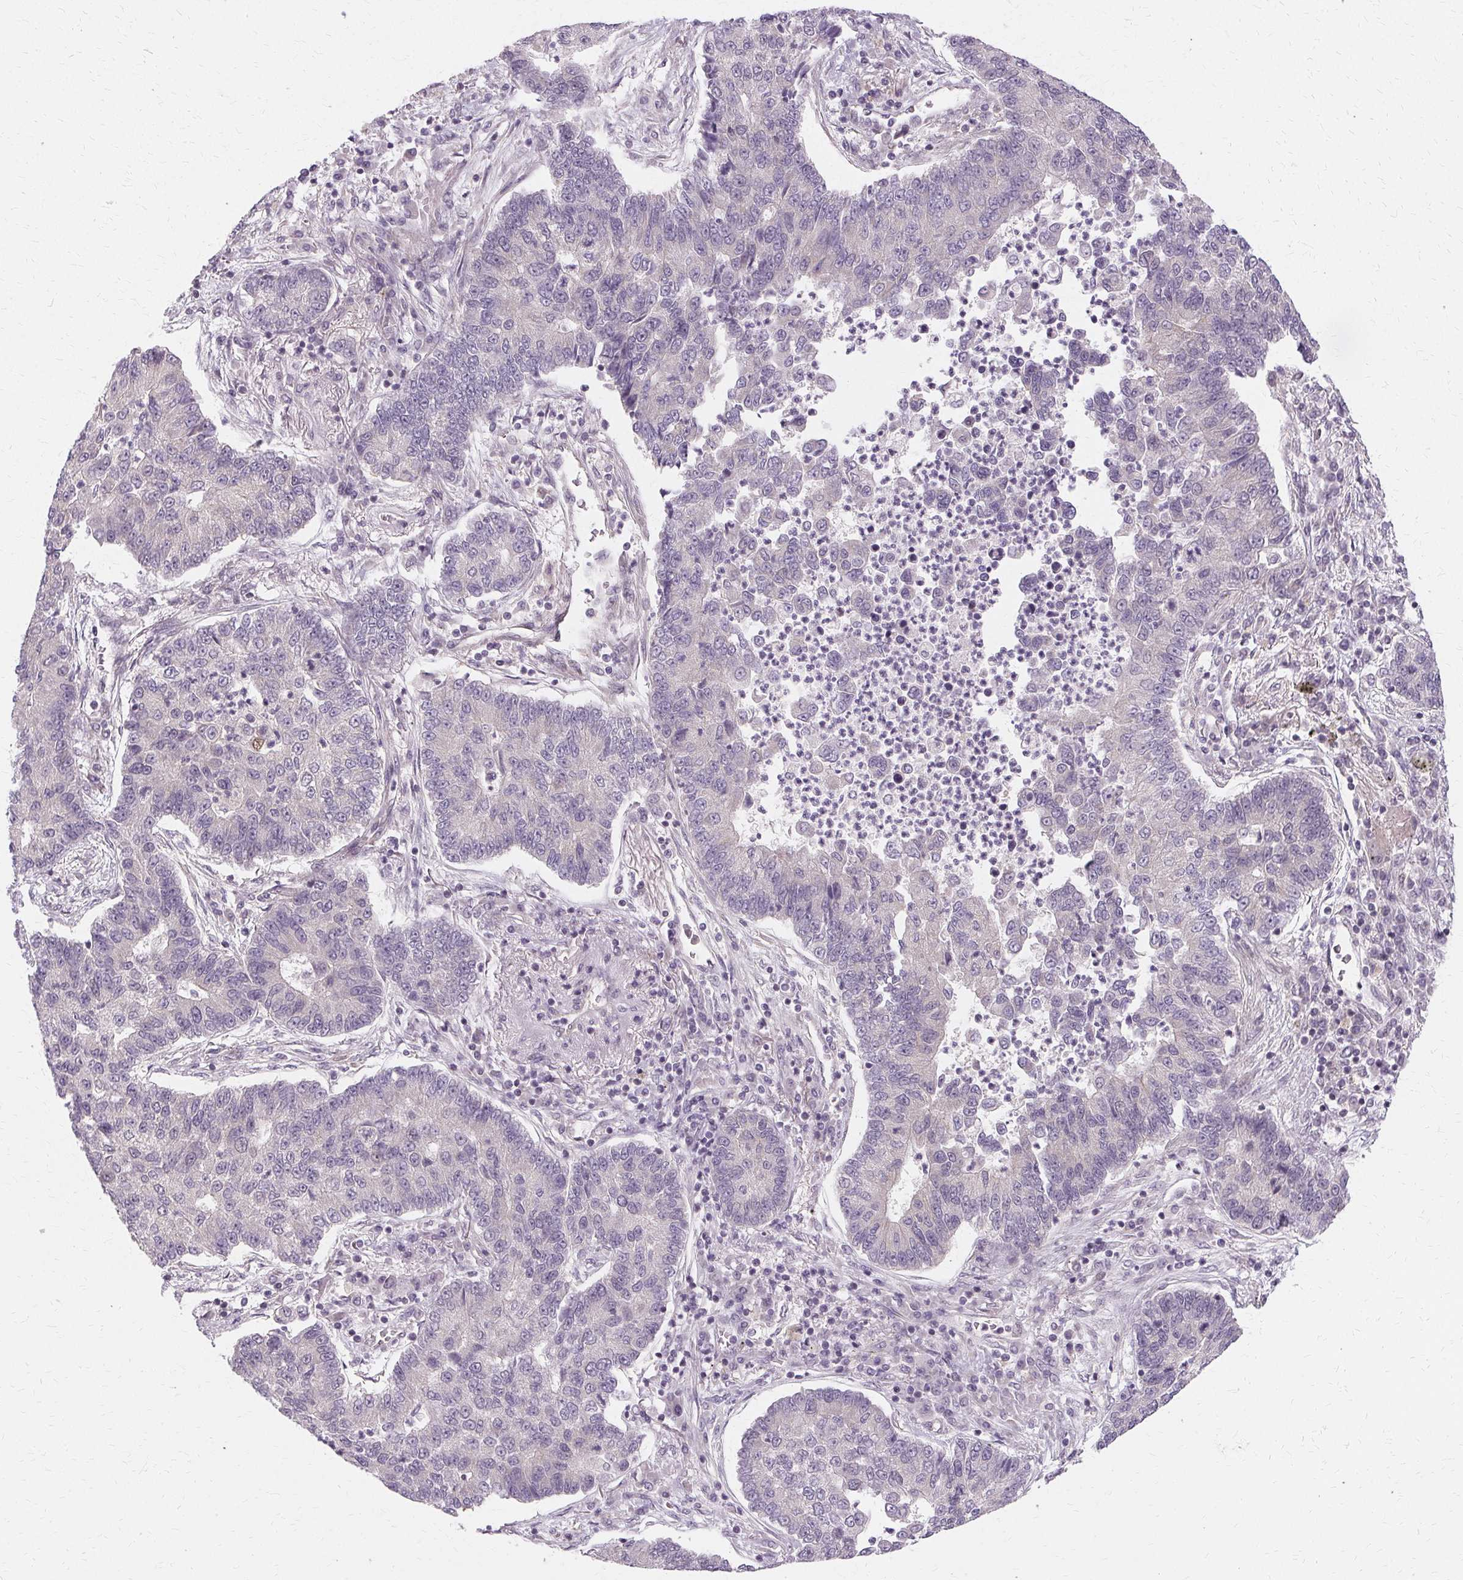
{"staining": {"intensity": "negative", "quantity": "none", "location": "none"}, "tissue": "lung cancer", "cell_type": "Tumor cells", "image_type": "cancer", "snomed": [{"axis": "morphology", "description": "Adenocarcinoma, NOS"}, {"axis": "topography", "description": "Lung"}], "caption": "Histopathology image shows no significant protein positivity in tumor cells of lung cancer (adenocarcinoma).", "gene": "USP8", "patient": {"sex": "female", "age": 57}}